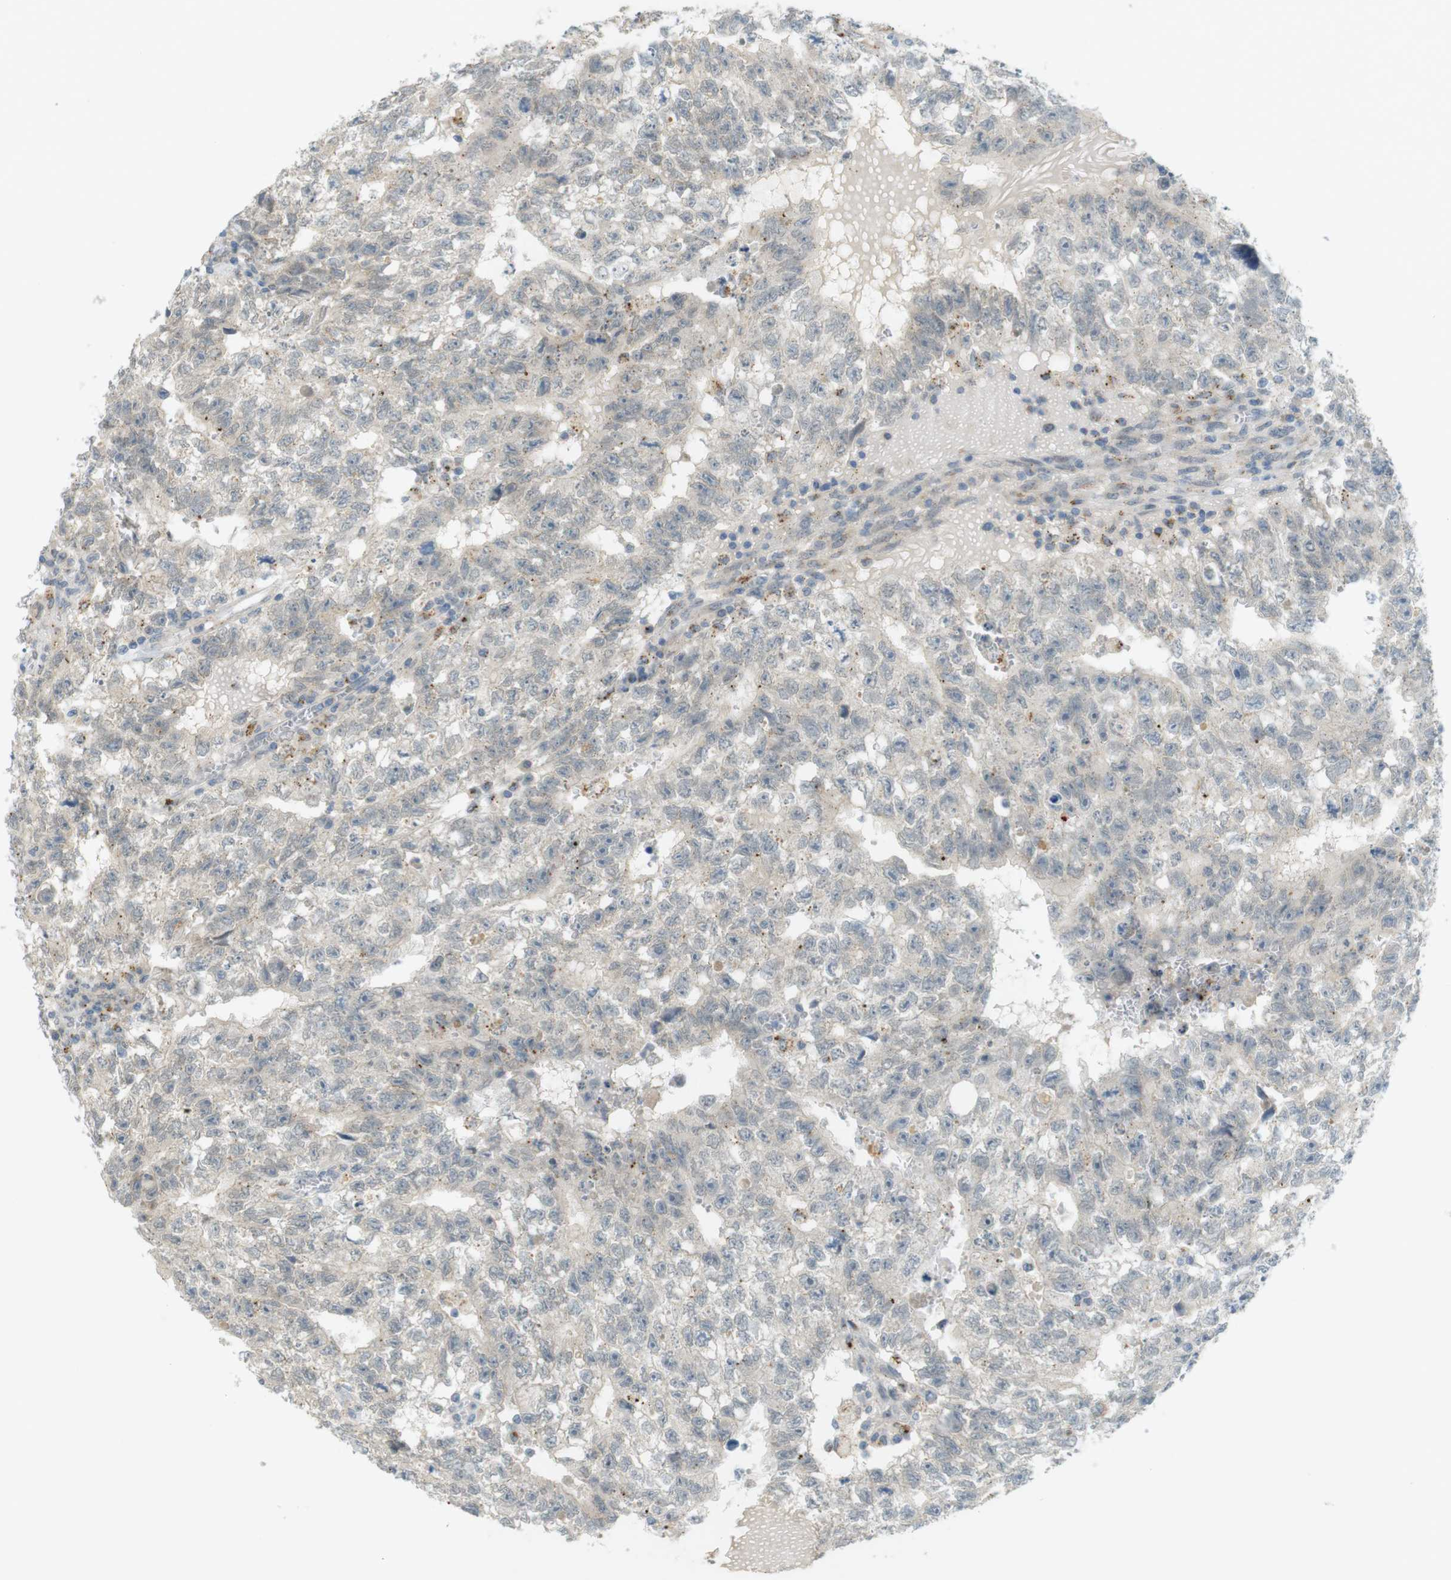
{"staining": {"intensity": "weak", "quantity": ">75%", "location": "cytoplasmic/membranous"}, "tissue": "testis cancer", "cell_type": "Tumor cells", "image_type": "cancer", "snomed": [{"axis": "morphology", "description": "Seminoma, NOS"}, {"axis": "morphology", "description": "Carcinoma, Embryonal, NOS"}, {"axis": "topography", "description": "Testis"}], "caption": "A high-resolution photomicrograph shows immunohistochemistry staining of embryonal carcinoma (testis), which displays weak cytoplasmic/membranous positivity in approximately >75% of tumor cells.", "gene": "UGT8", "patient": {"sex": "male", "age": 38}}